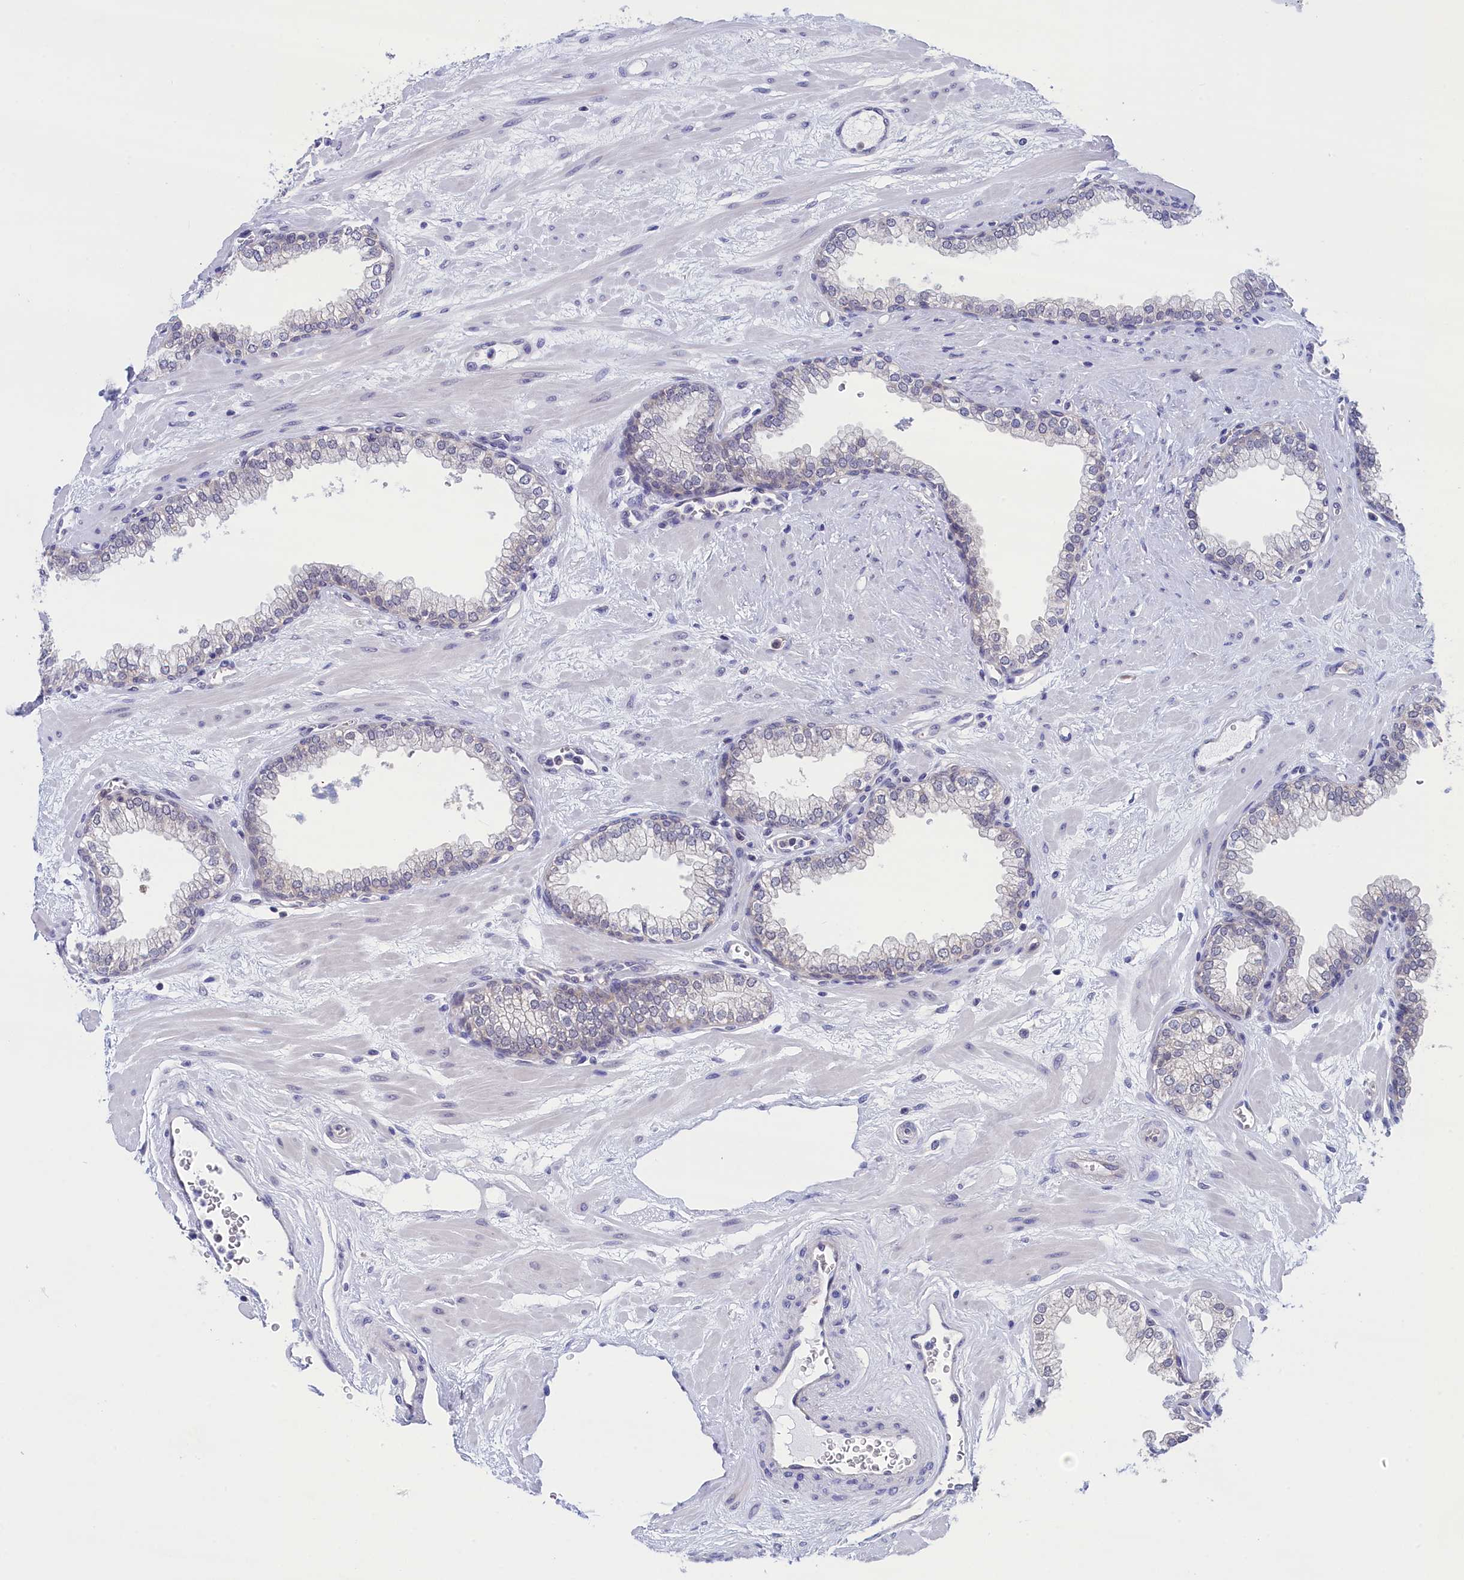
{"staining": {"intensity": "negative", "quantity": "none", "location": "none"}, "tissue": "prostate", "cell_type": "Glandular cells", "image_type": "normal", "snomed": [{"axis": "morphology", "description": "Normal tissue, NOS"}, {"axis": "morphology", "description": "Urothelial carcinoma, Low grade"}, {"axis": "topography", "description": "Urinary bladder"}, {"axis": "topography", "description": "Prostate"}], "caption": "Histopathology image shows no protein positivity in glandular cells of benign prostate.", "gene": "PGP", "patient": {"sex": "male", "age": 60}}